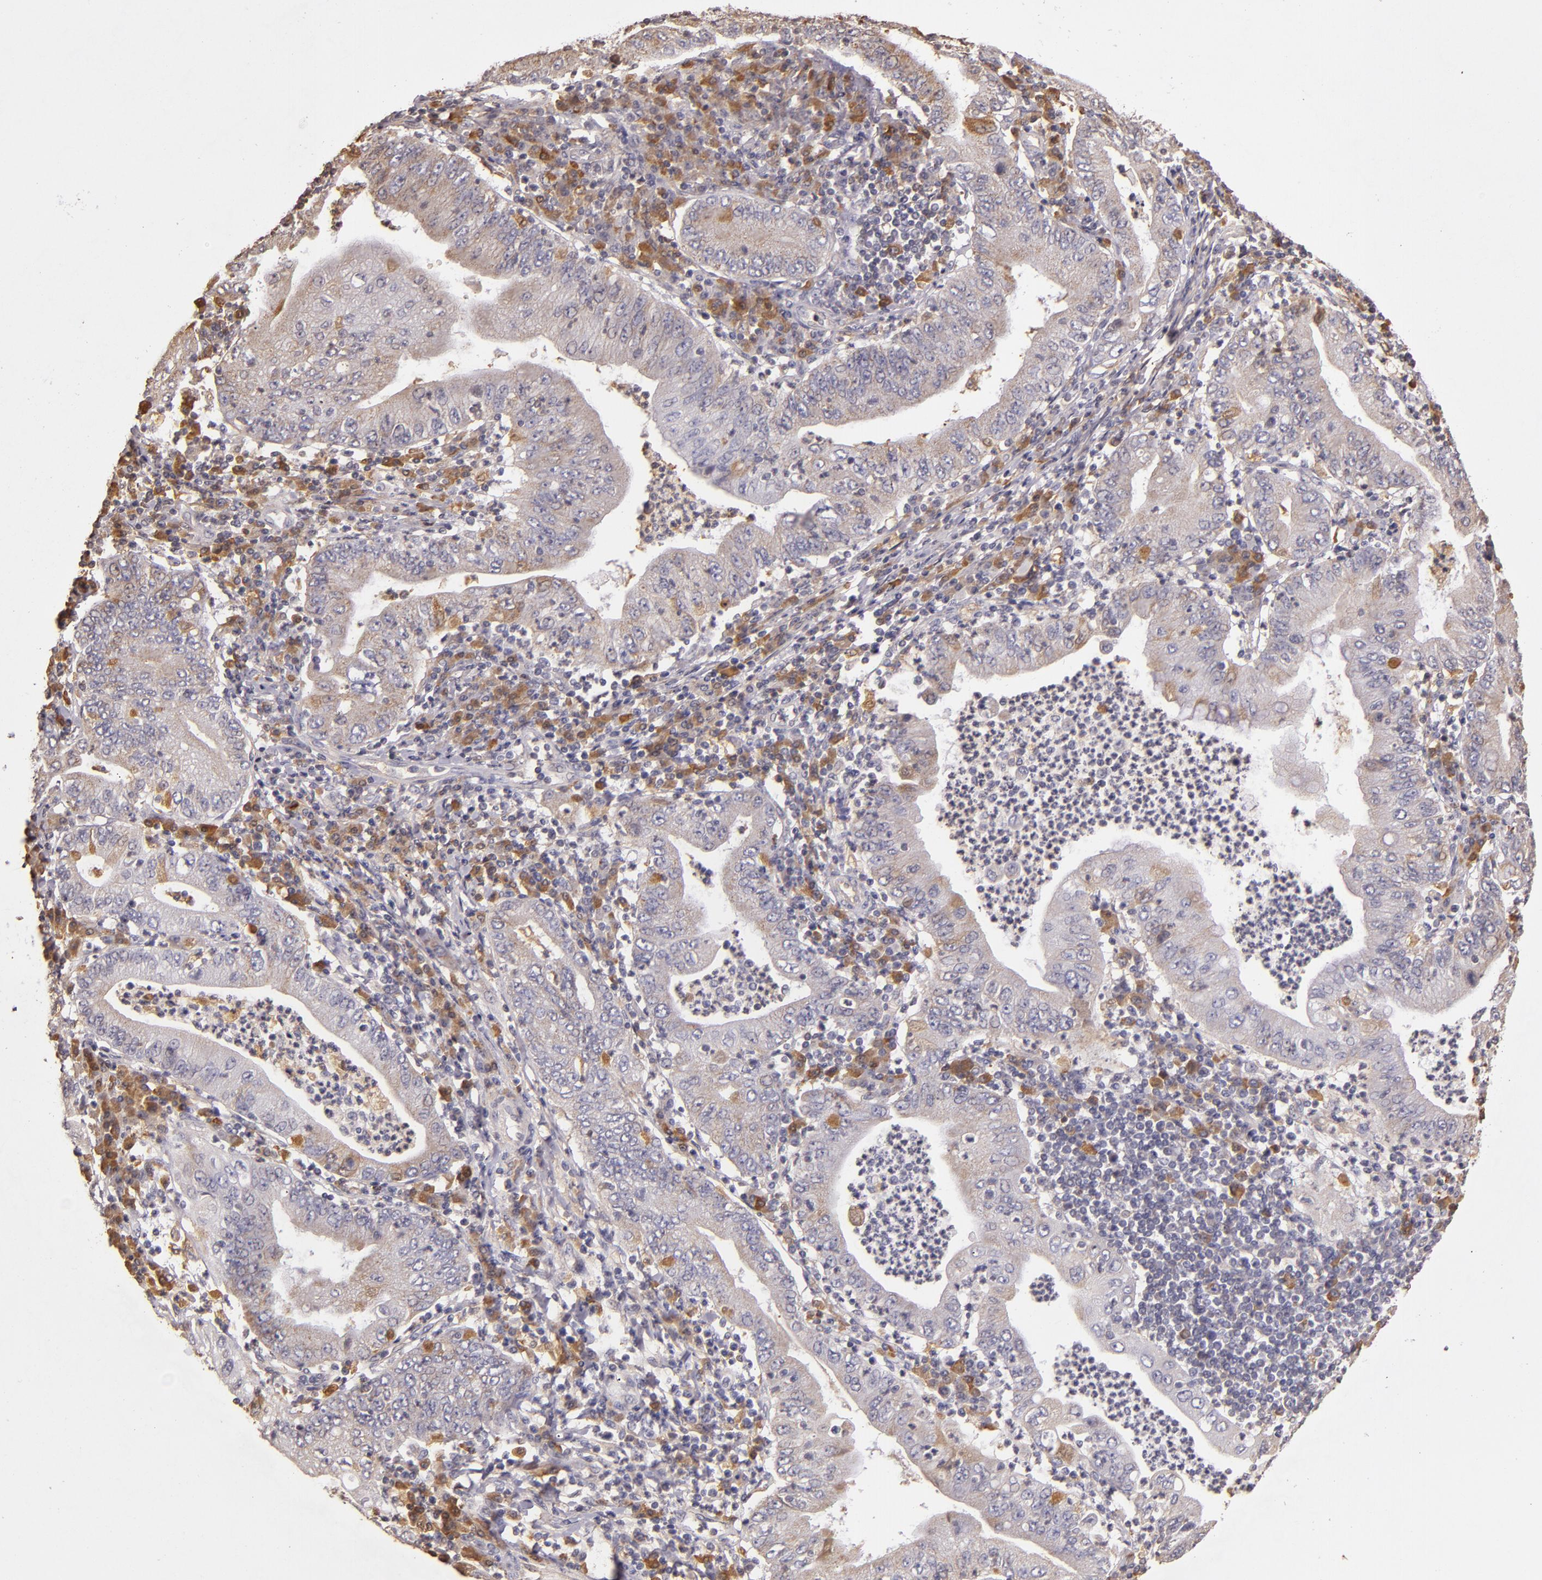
{"staining": {"intensity": "weak", "quantity": ">75%", "location": "cytoplasmic/membranous"}, "tissue": "stomach cancer", "cell_type": "Tumor cells", "image_type": "cancer", "snomed": [{"axis": "morphology", "description": "Normal tissue, NOS"}, {"axis": "morphology", "description": "Adenocarcinoma, NOS"}, {"axis": "topography", "description": "Esophagus"}, {"axis": "topography", "description": "Stomach, upper"}, {"axis": "topography", "description": "Peripheral nerve tissue"}], "caption": "Protein staining by immunohistochemistry (IHC) exhibits weak cytoplasmic/membranous expression in approximately >75% of tumor cells in stomach cancer (adenocarcinoma). Immunohistochemistry (ihc) stains the protein in brown and the nuclei are stained blue.", "gene": "ABL1", "patient": {"sex": "male", "age": 62}}